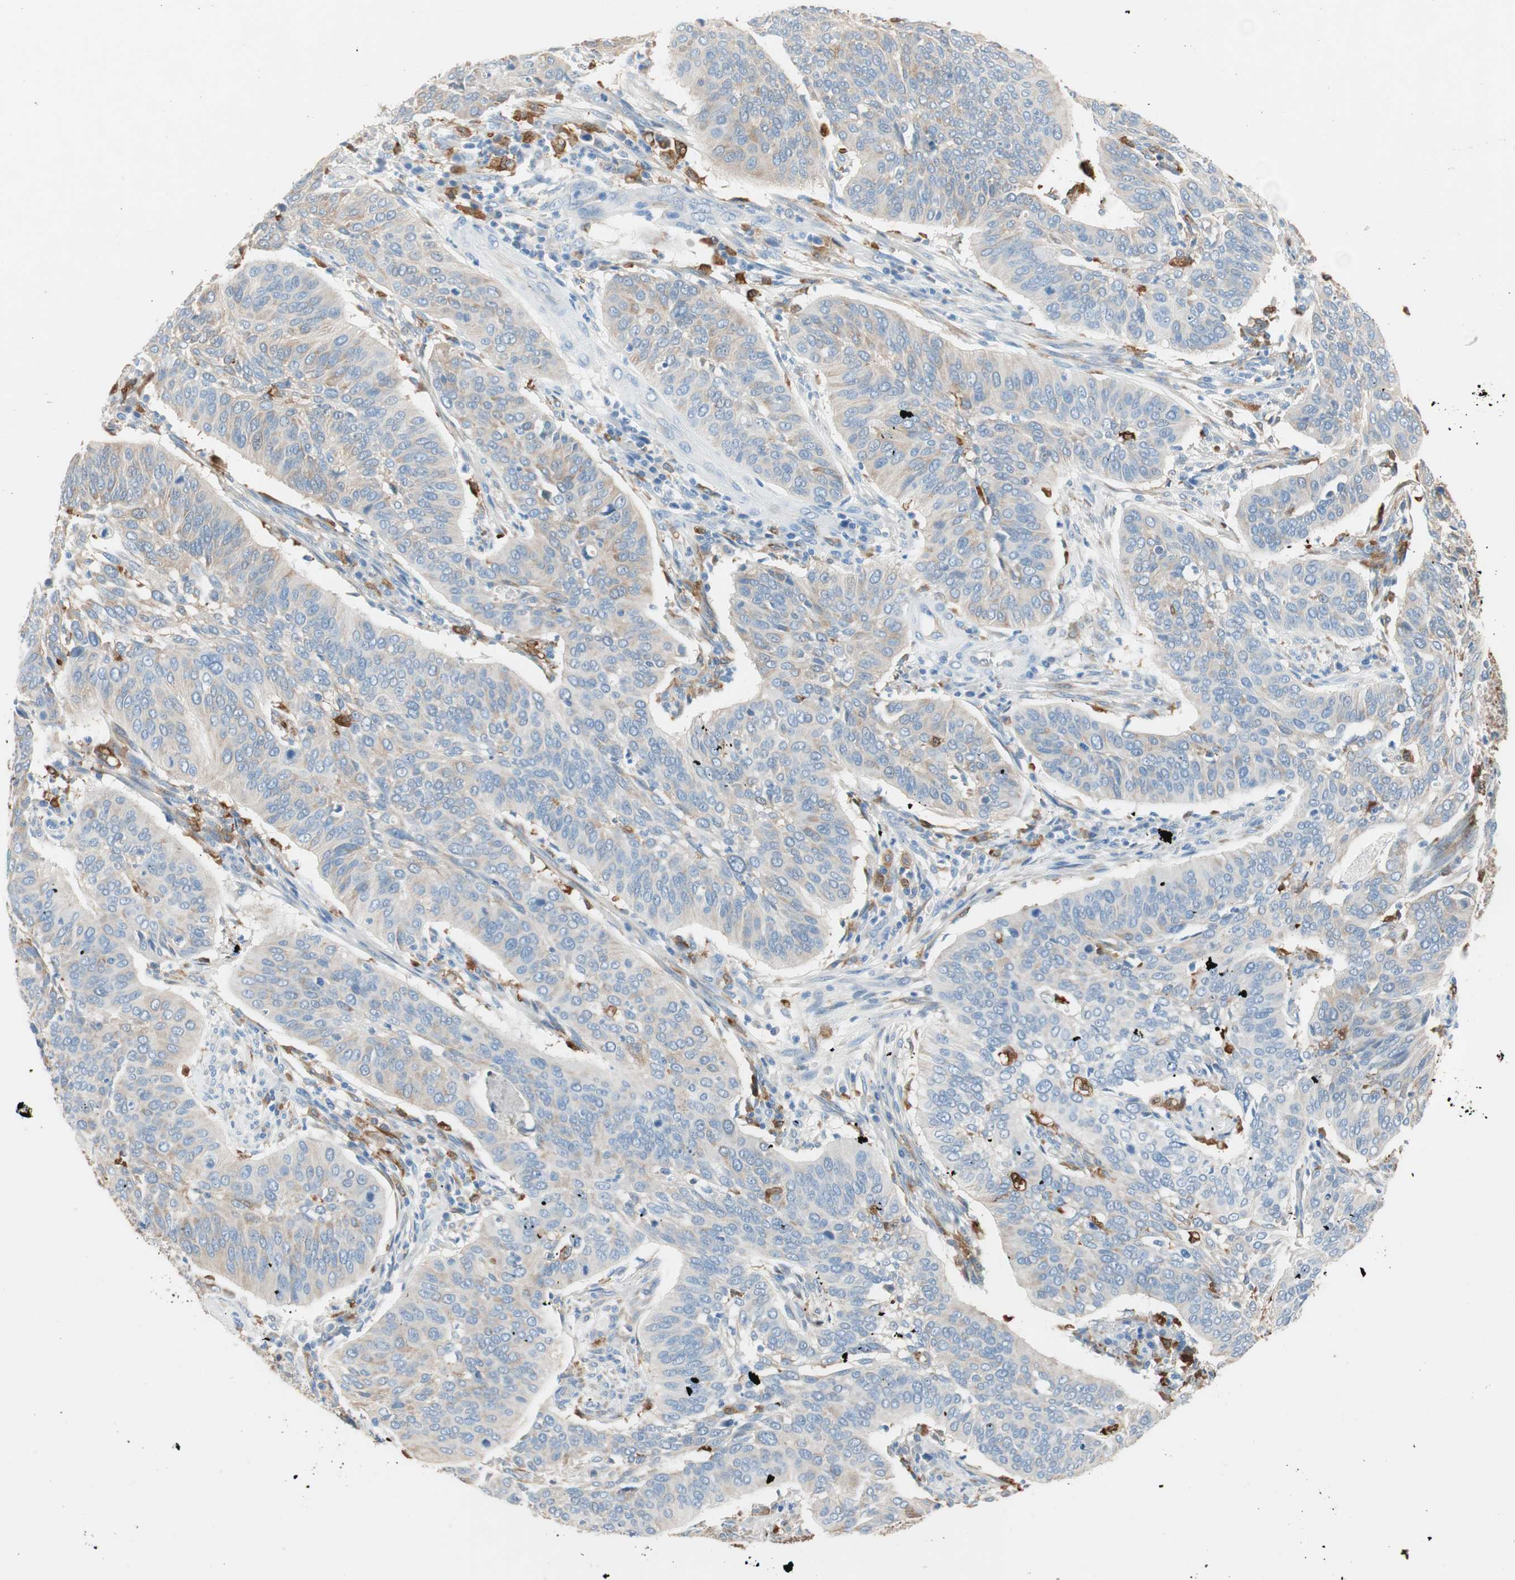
{"staining": {"intensity": "weak", "quantity": "25%-75%", "location": "cytoplasmic/membranous"}, "tissue": "cervical cancer", "cell_type": "Tumor cells", "image_type": "cancer", "snomed": [{"axis": "morphology", "description": "Squamous cell carcinoma, NOS"}, {"axis": "topography", "description": "Cervix"}], "caption": "Protein staining by immunohistochemistry (IHC) displays weak cytoplasmic/membranous positivity in approximately 25%-75% of tumor cells in cervical squamous cell carcinoma.", "gene": "GLUL", "patient": {"sex": "female", "age": 39}}